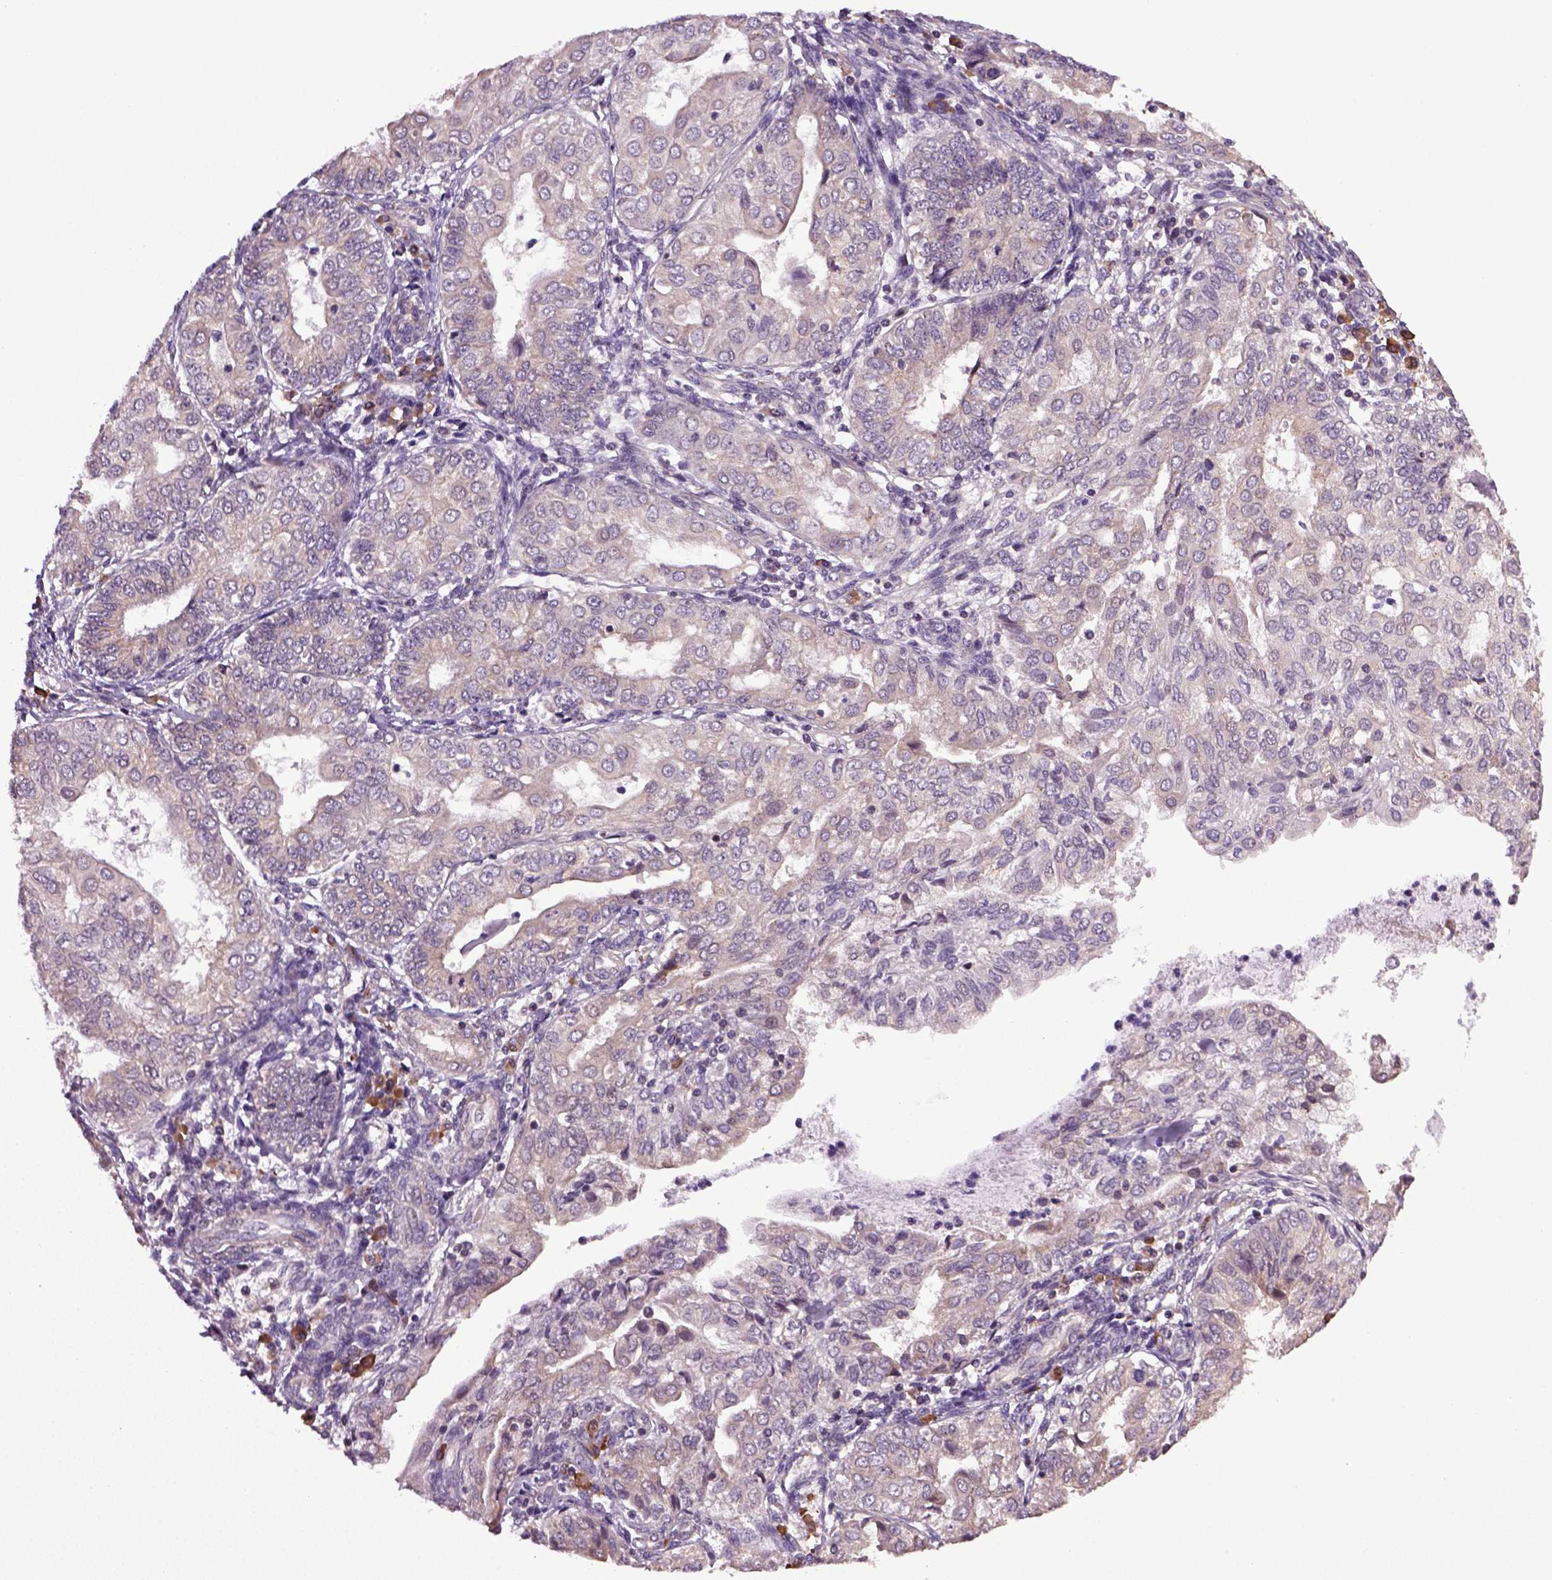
{"staining": {"intensity": "negative", "quantity": "none", "location": "none"}, "tissue": "endometrial cancer", "cell_type": "Tumor cells", "image_type": "cancer", "snomed": [{"axis": "morphology", "description": "Adenocarcinoma, NOS"}, {"axis": "topography", "description": "Endometrium"}], "caption": "The image displays no significant positivity in tumor cells of endometrial cancer.", "gene": "TPRG1", "patient": {"sex": "female", "age": 68}}